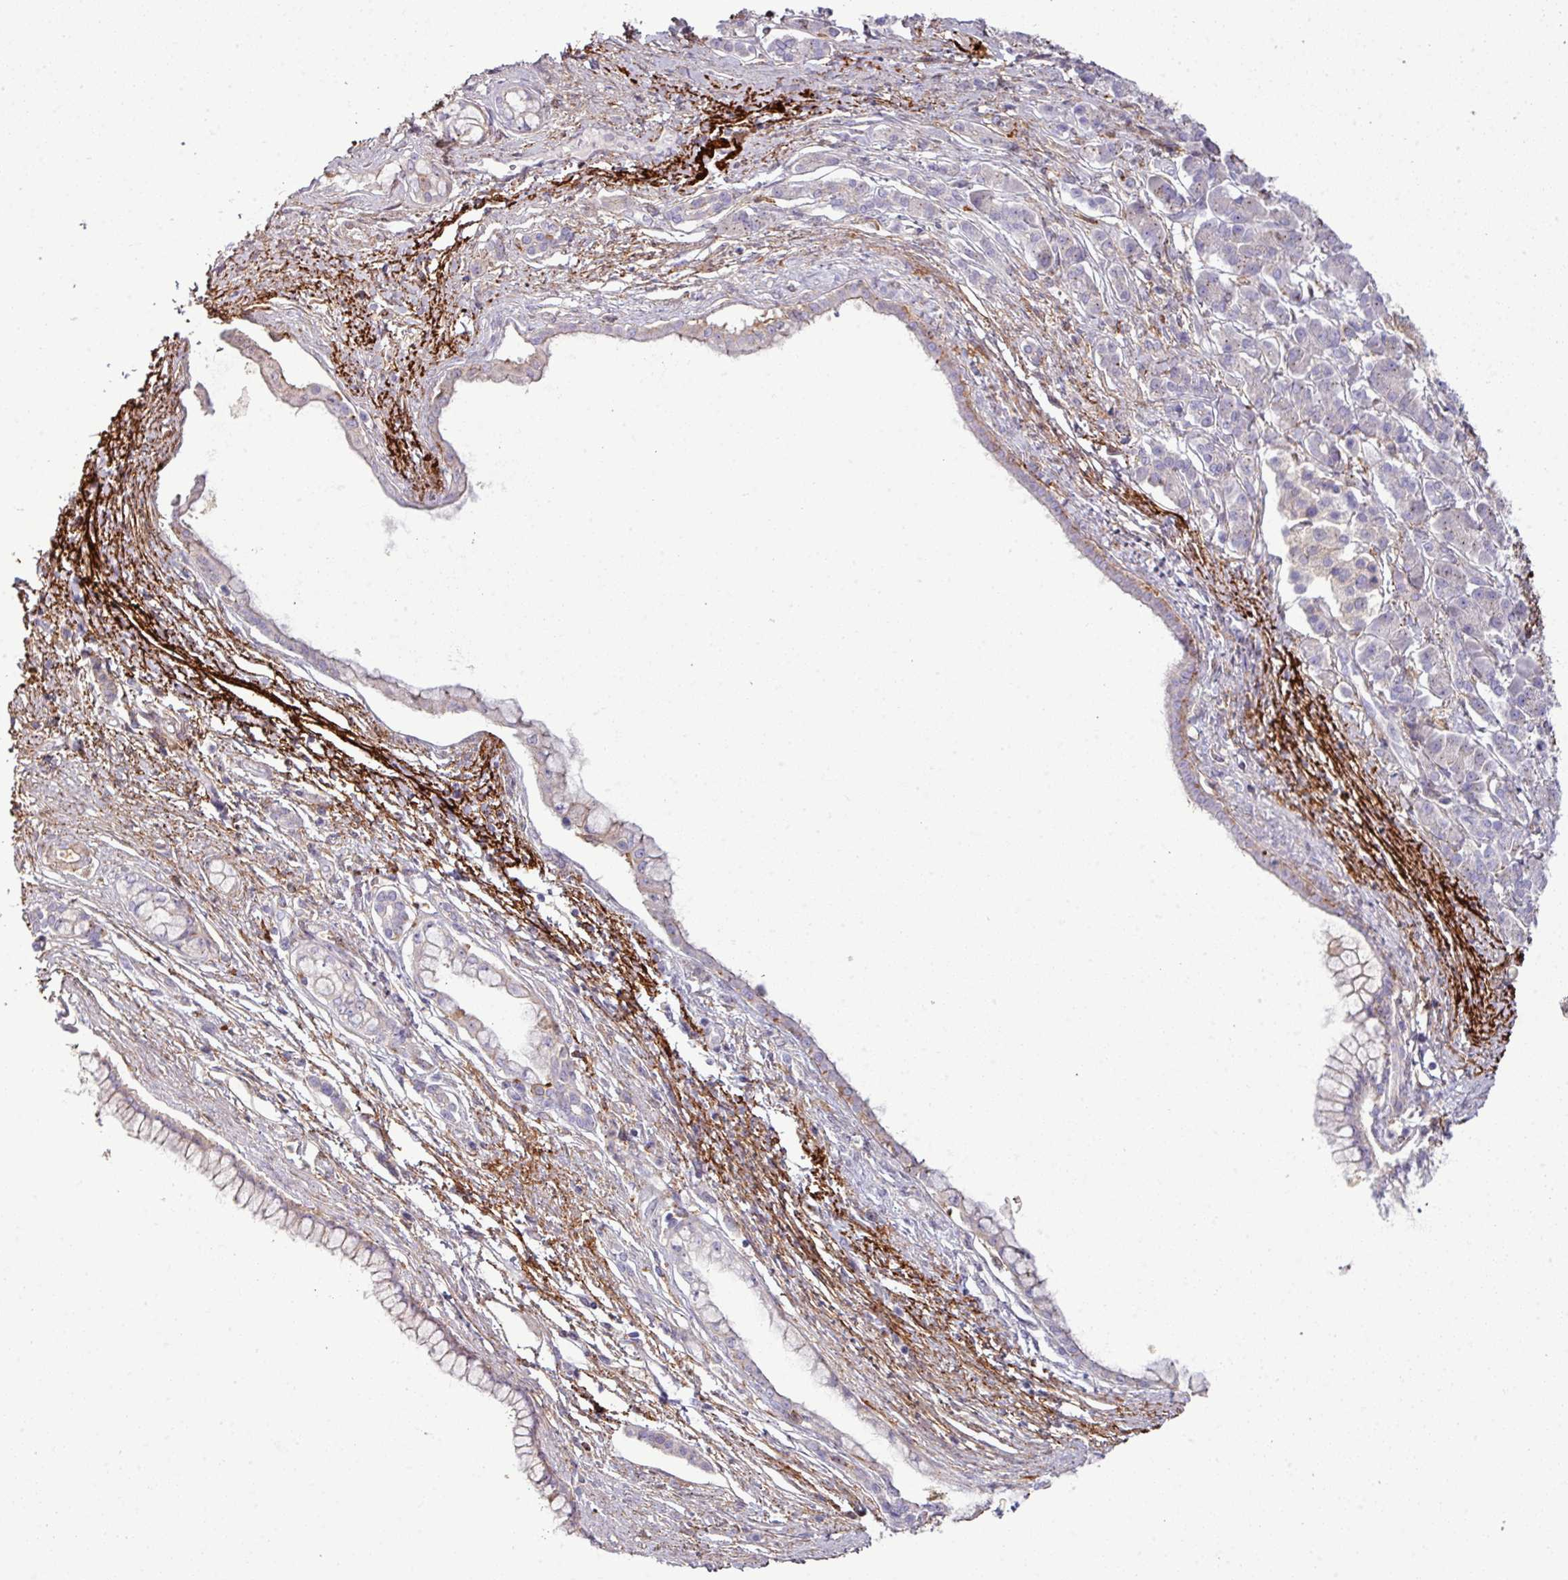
{"staining": {"intensity": "negative", "quantity": "none", "location": "none"}, "tissue": "pancreatic cancer", "cell_type": "Tumor cells", "image_type": "cancer", "snomed": [{"axis": "morphology", "description": "Adenocarcinoma, NOS"}, {"axis": "topography", "description": "Pancreas"}], "caption": "Human pancreatic cancer (adenocarcinoma) stained for a protein using IHC exhibits no expression in tumor cells.", "gene": "COL8A1", "patient": {"sex": "male", "age": 70}}